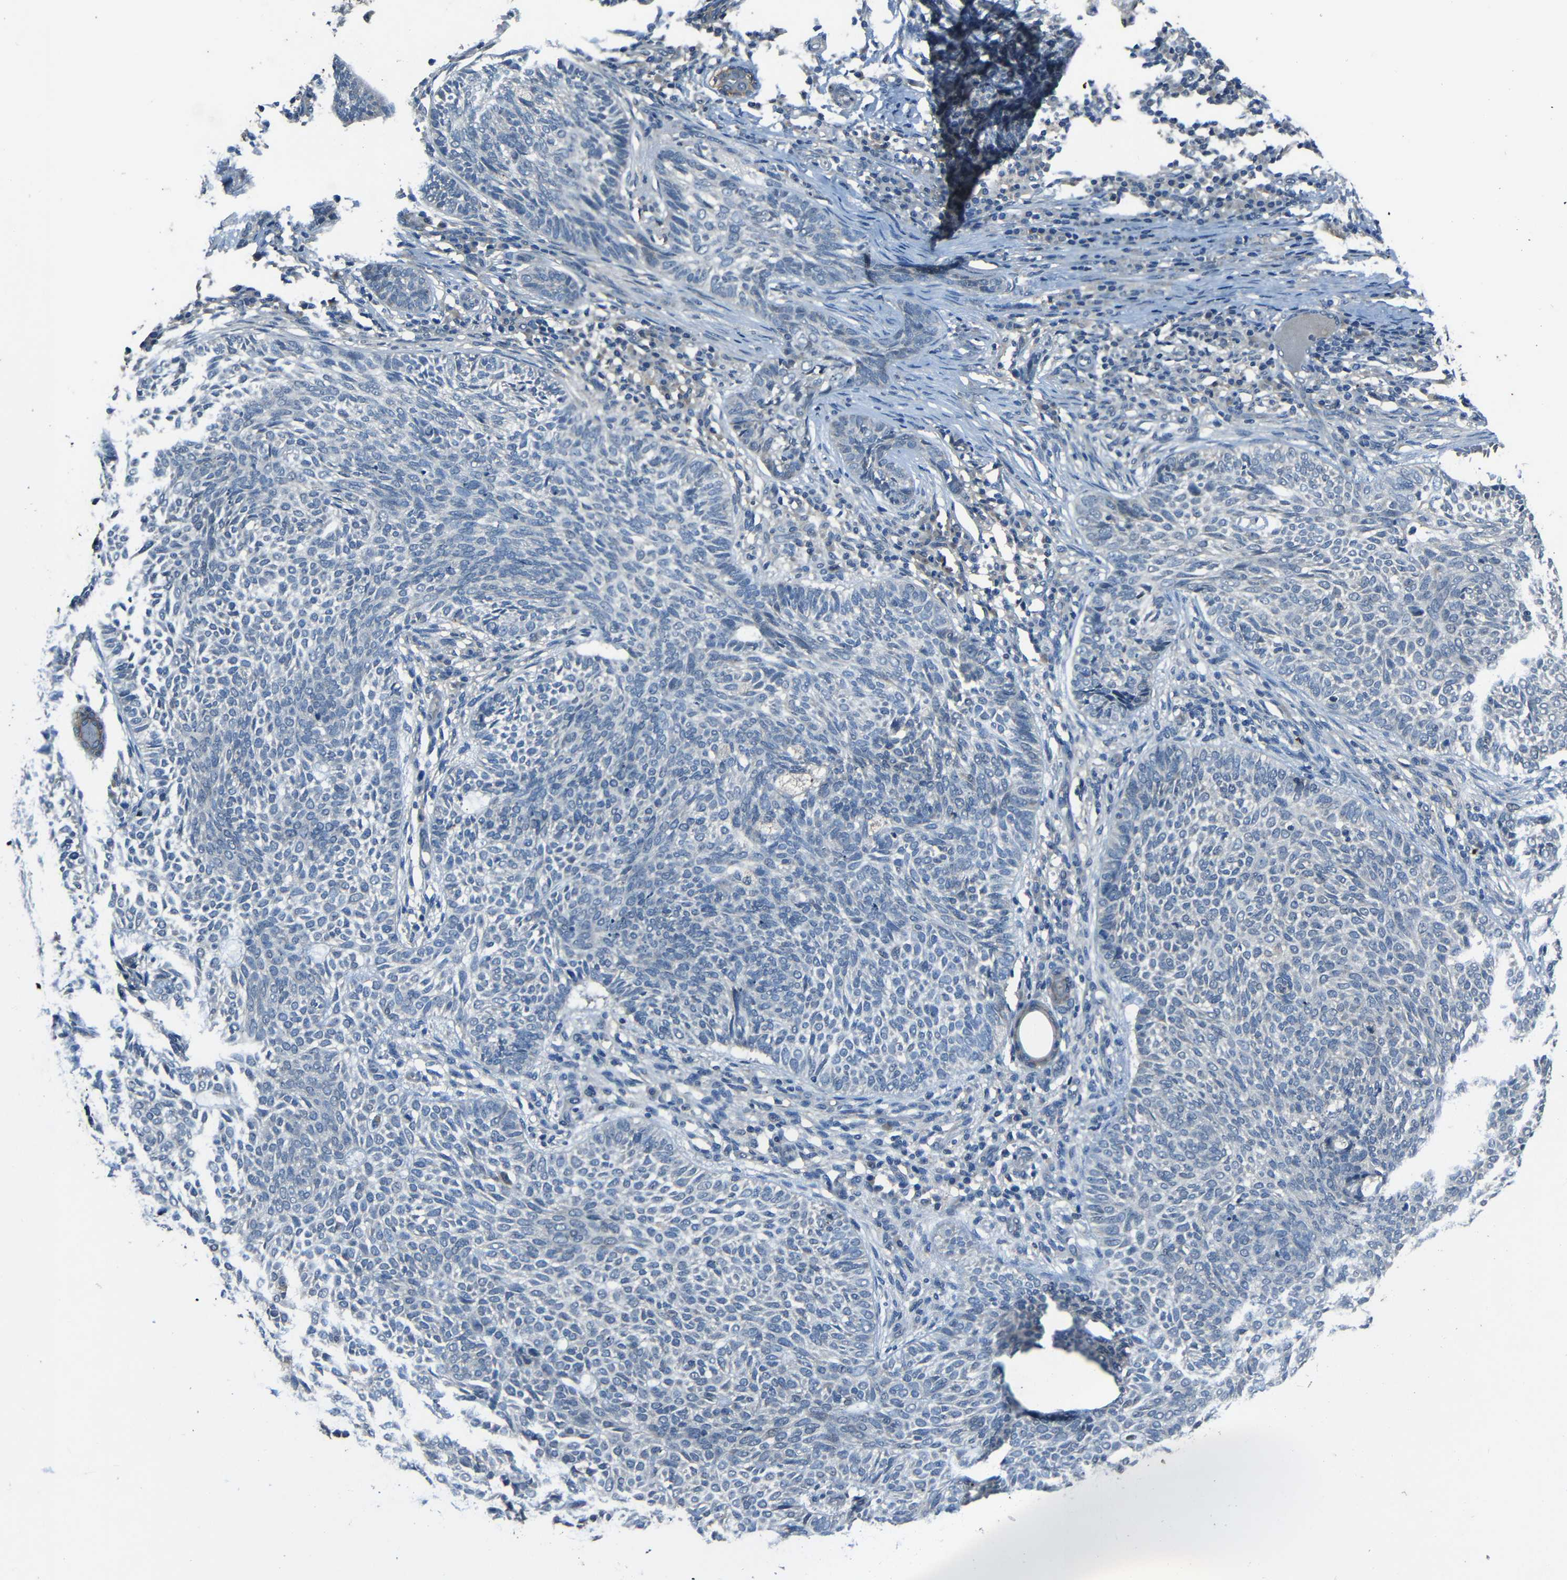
{"staining": {"intensity": "negative", "quantity": "none", "location": "none"}, "tissue": "skin cancer", "cell_type": "Tumor cells", "image_type": "cancer", "snomed": [{"axis": "morphology", "description": "Basal cell carcinoma"}, {"axis": "topography", "description": "Skin"}], "caption": "IHC image of skin basal cell carcinoma stained for a protein (brown), which exhibits no expression in tumor cells. The staining is performed using DAB brown chromogen with nuclei counter-stained in using hematoxylin.", "gene": "SLA", "patient": {"sex": "male", "age": 87}}